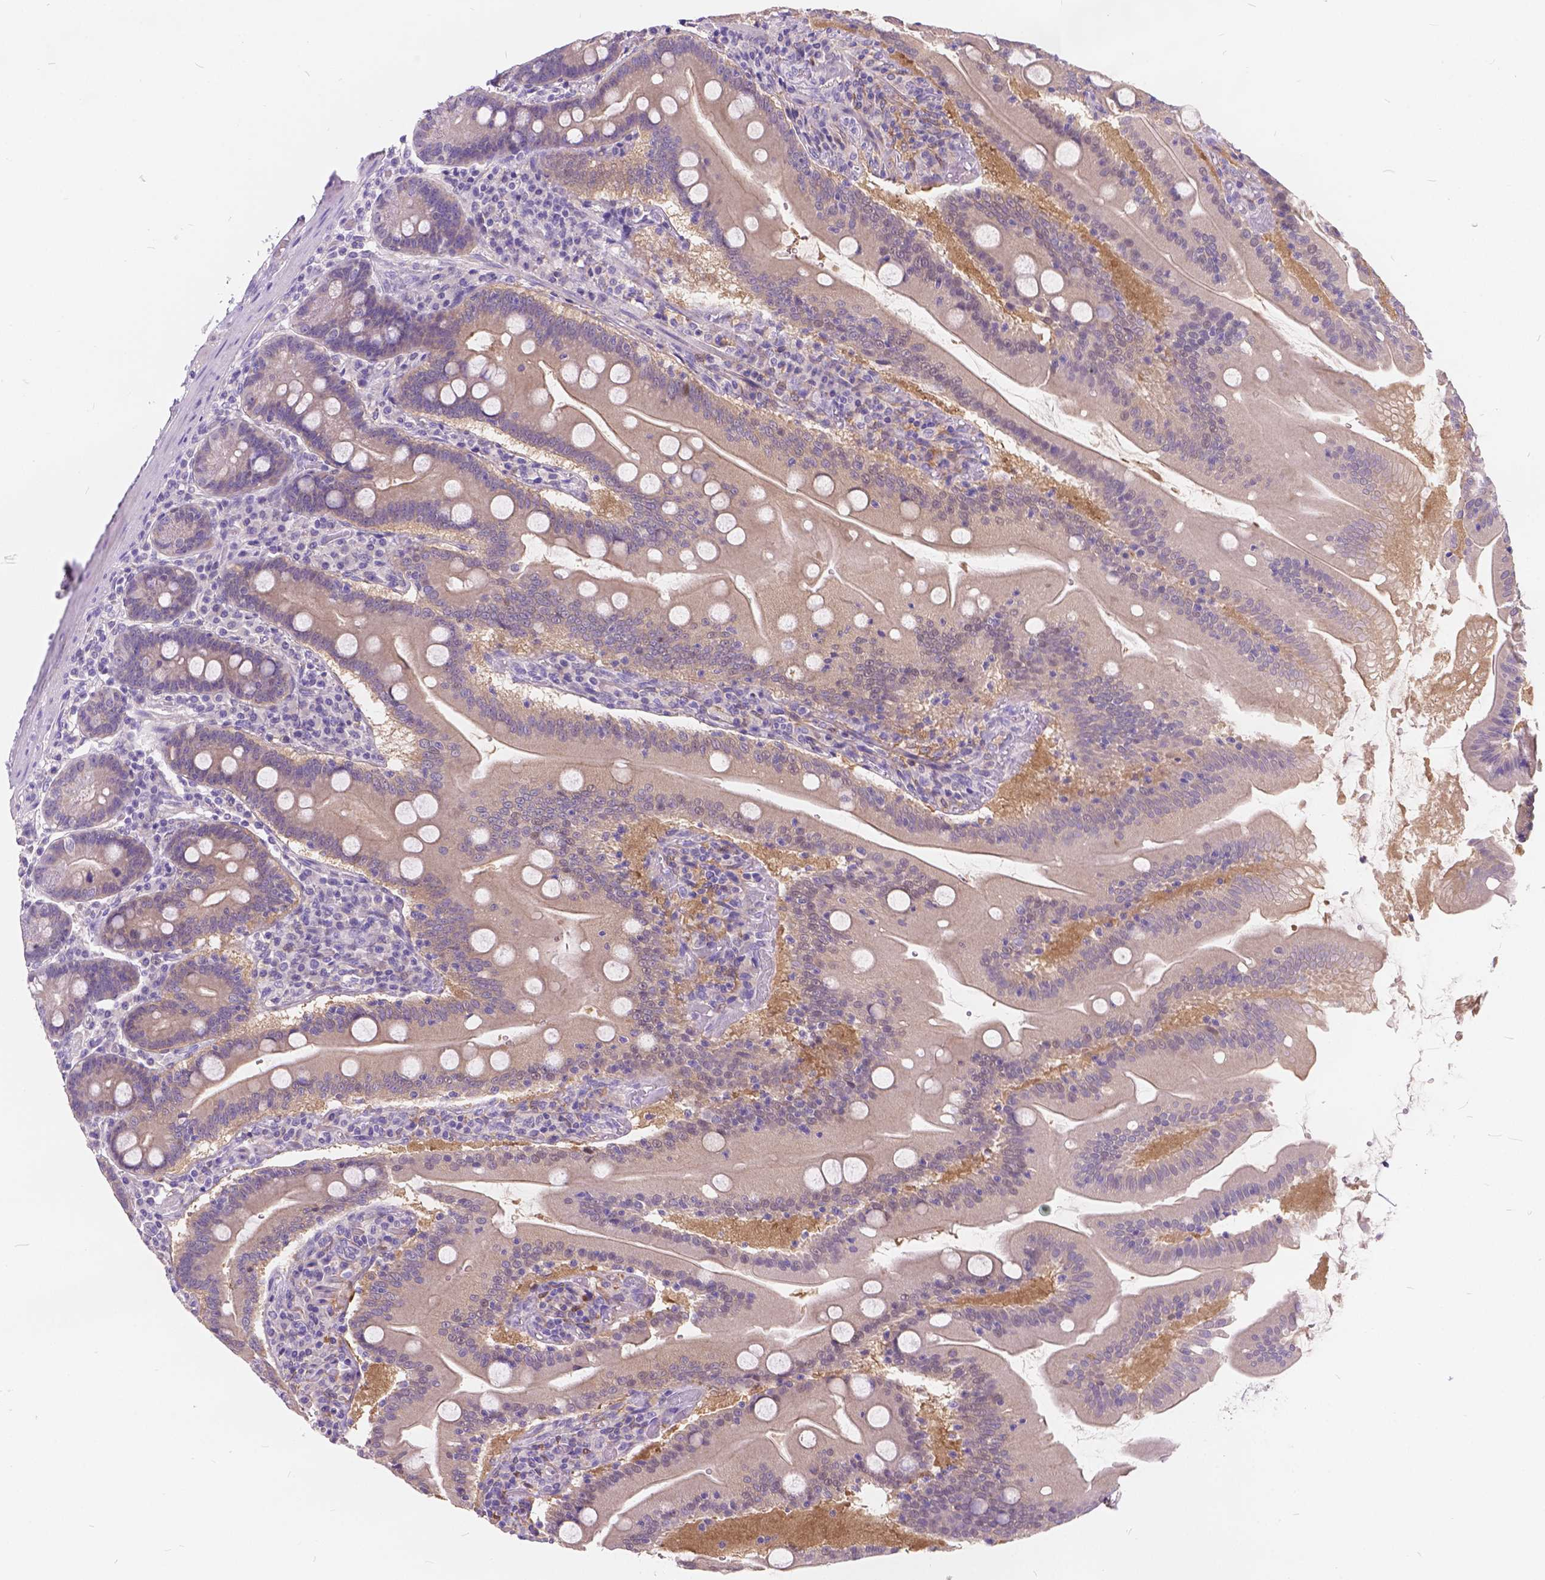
{"staining": {"intensity": "weak", "quantity": "25%-75%", "location": "cytoplasmic/membranous"}, "tissue": "small intestine", "cell_type": "Glandular cells", "image_type": "normal", "snomed": [{"axis": "morphology", "description": "Normal tissue, NOS"}, {"axis": "topography", "description": "Small intestine"}], "caption": "Human small intestine stained for a protein (brown) demonstrates weak cytoplasmic/membranous positive staining in about 25%-75% of glandular cells.", "gene": "PEX11G", "patient": {"sex": "male", "age": 37}}